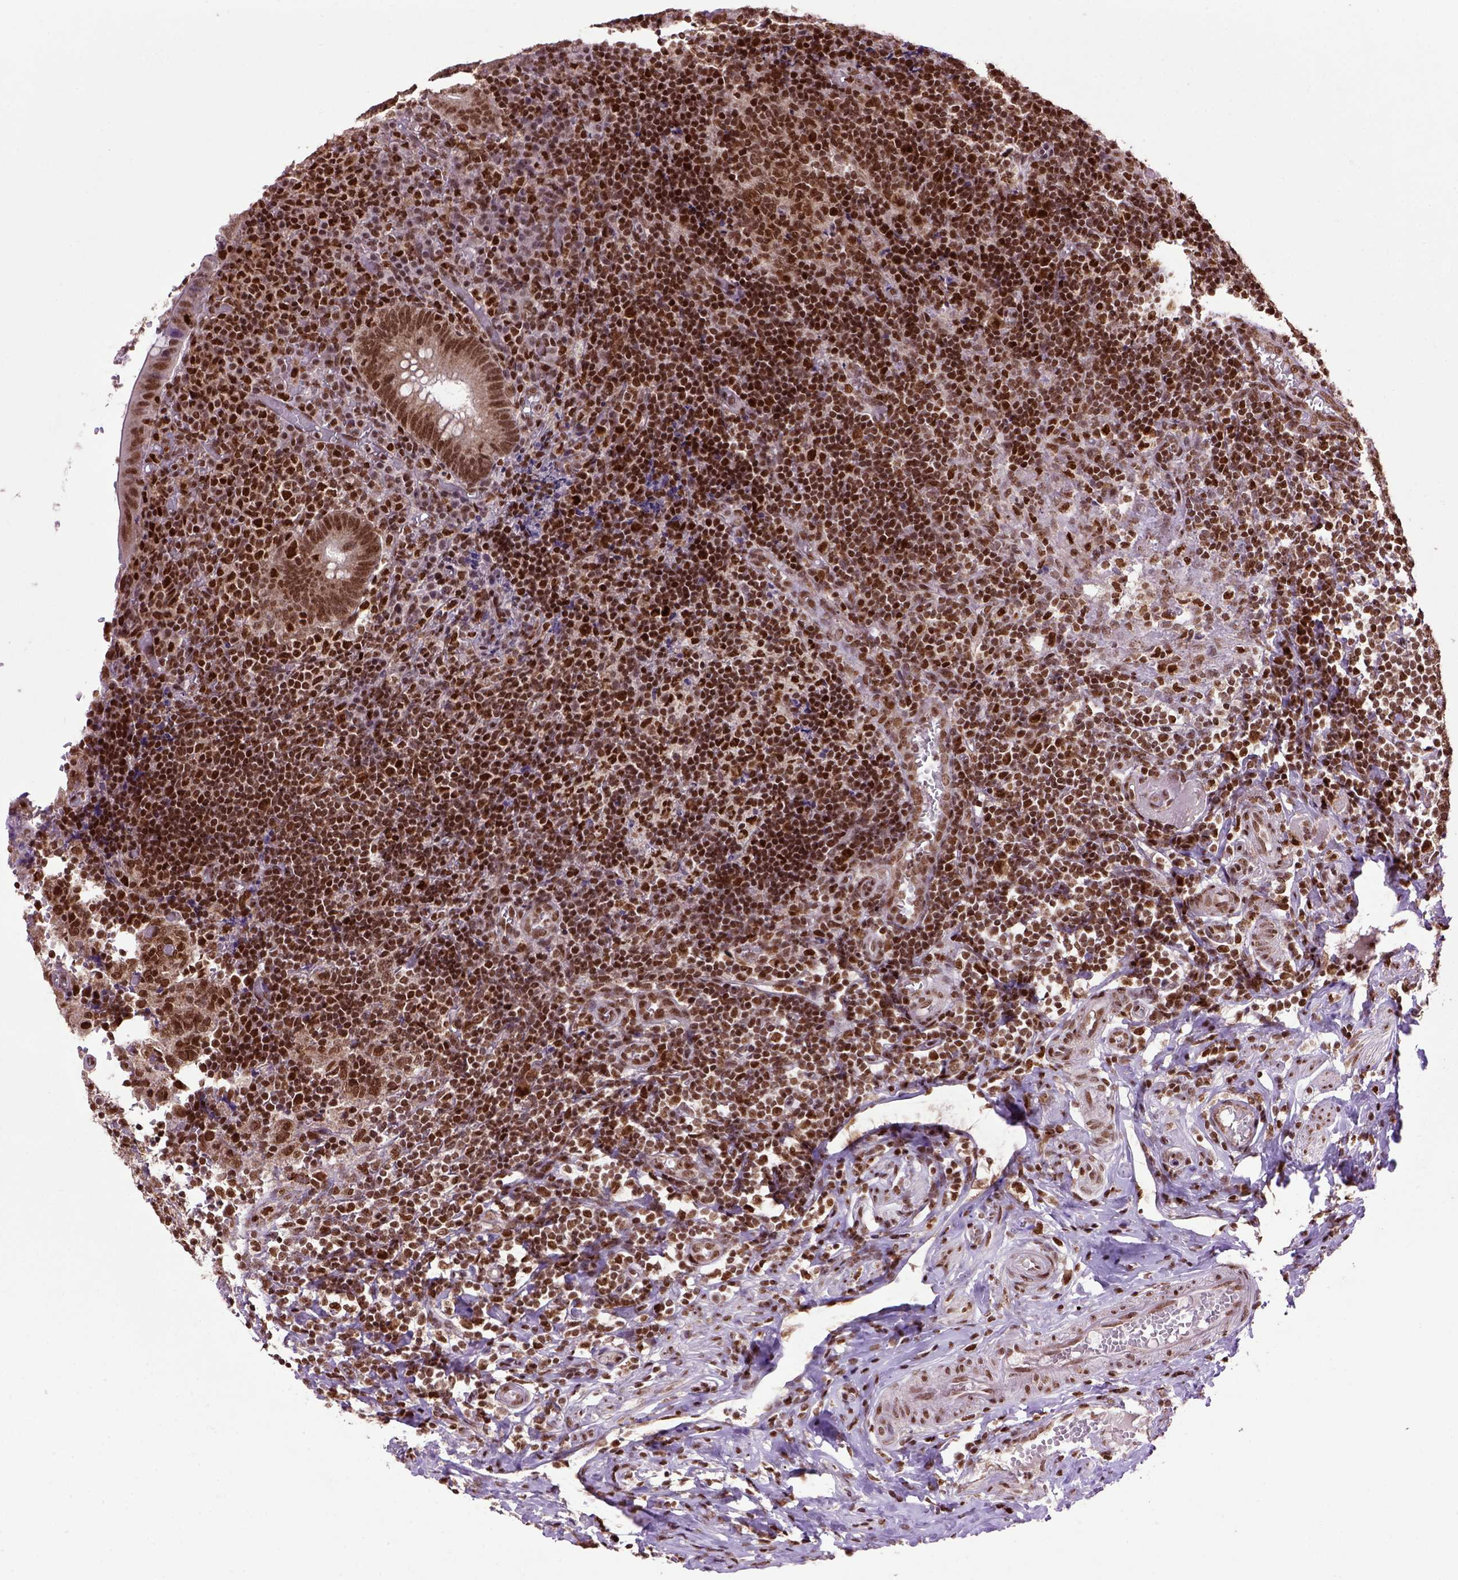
{"staining": {"intensity": "strong", "quantity": ">75%", "location": "nuclear"}, "tissue": "appendix", "cell_type": "Glandular cells", "image_type": "normal", "snomed": [{"axis": "morphology", "description": "Normal tissue, NOS"}, {"axis": "topography", "description": "Appendix"}], "caption": "About >75% of glandular cells in normal appendix demonstrate strong nuclear protein staining as visualized by brown immunohistochemical staining.", "gene": "CELF1", "patient": {"sex": "male", "age": 18}}